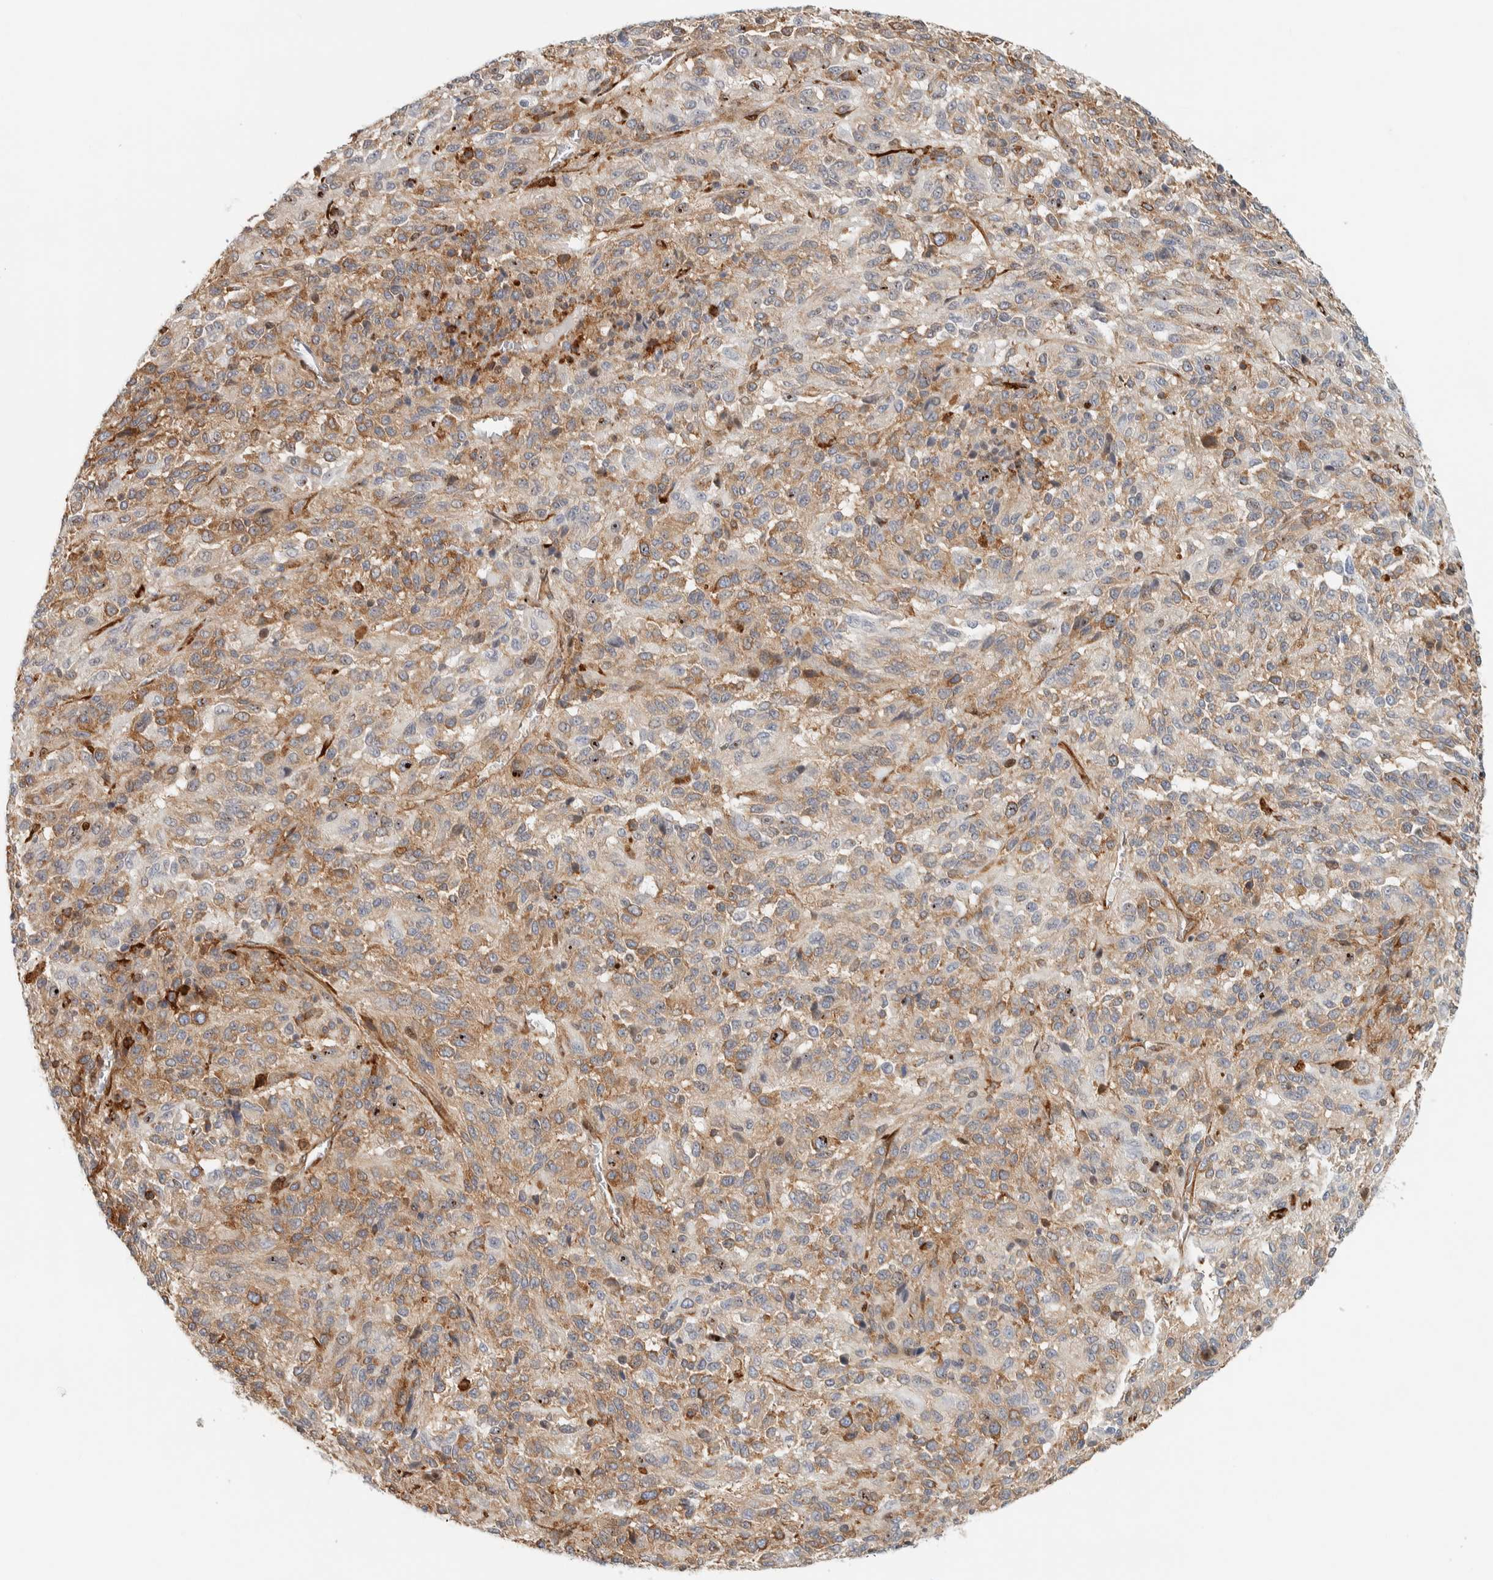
{"staining": {"intensity": "weak", "quantity": ">75%", "location": "cytoplasmic/membranous"}, "tissue": "melanoma", "cell_type": "Tumor cells", "image_type": "cancer", "snomed": [{"axis": "morphology", "description": "Malignant melanoma, Metastatic site"}, {"axis": "topography", "description": "Lung"}], "caption": "Melanoma stained with DAB (3,3'-diaminobenzidine) IHC reveals low levels of weak cytoplasmic/membranous staining in about >75% of tumor cells.", "gene": "LLGL2", "patient": {"sex": "male", "age": 64}}